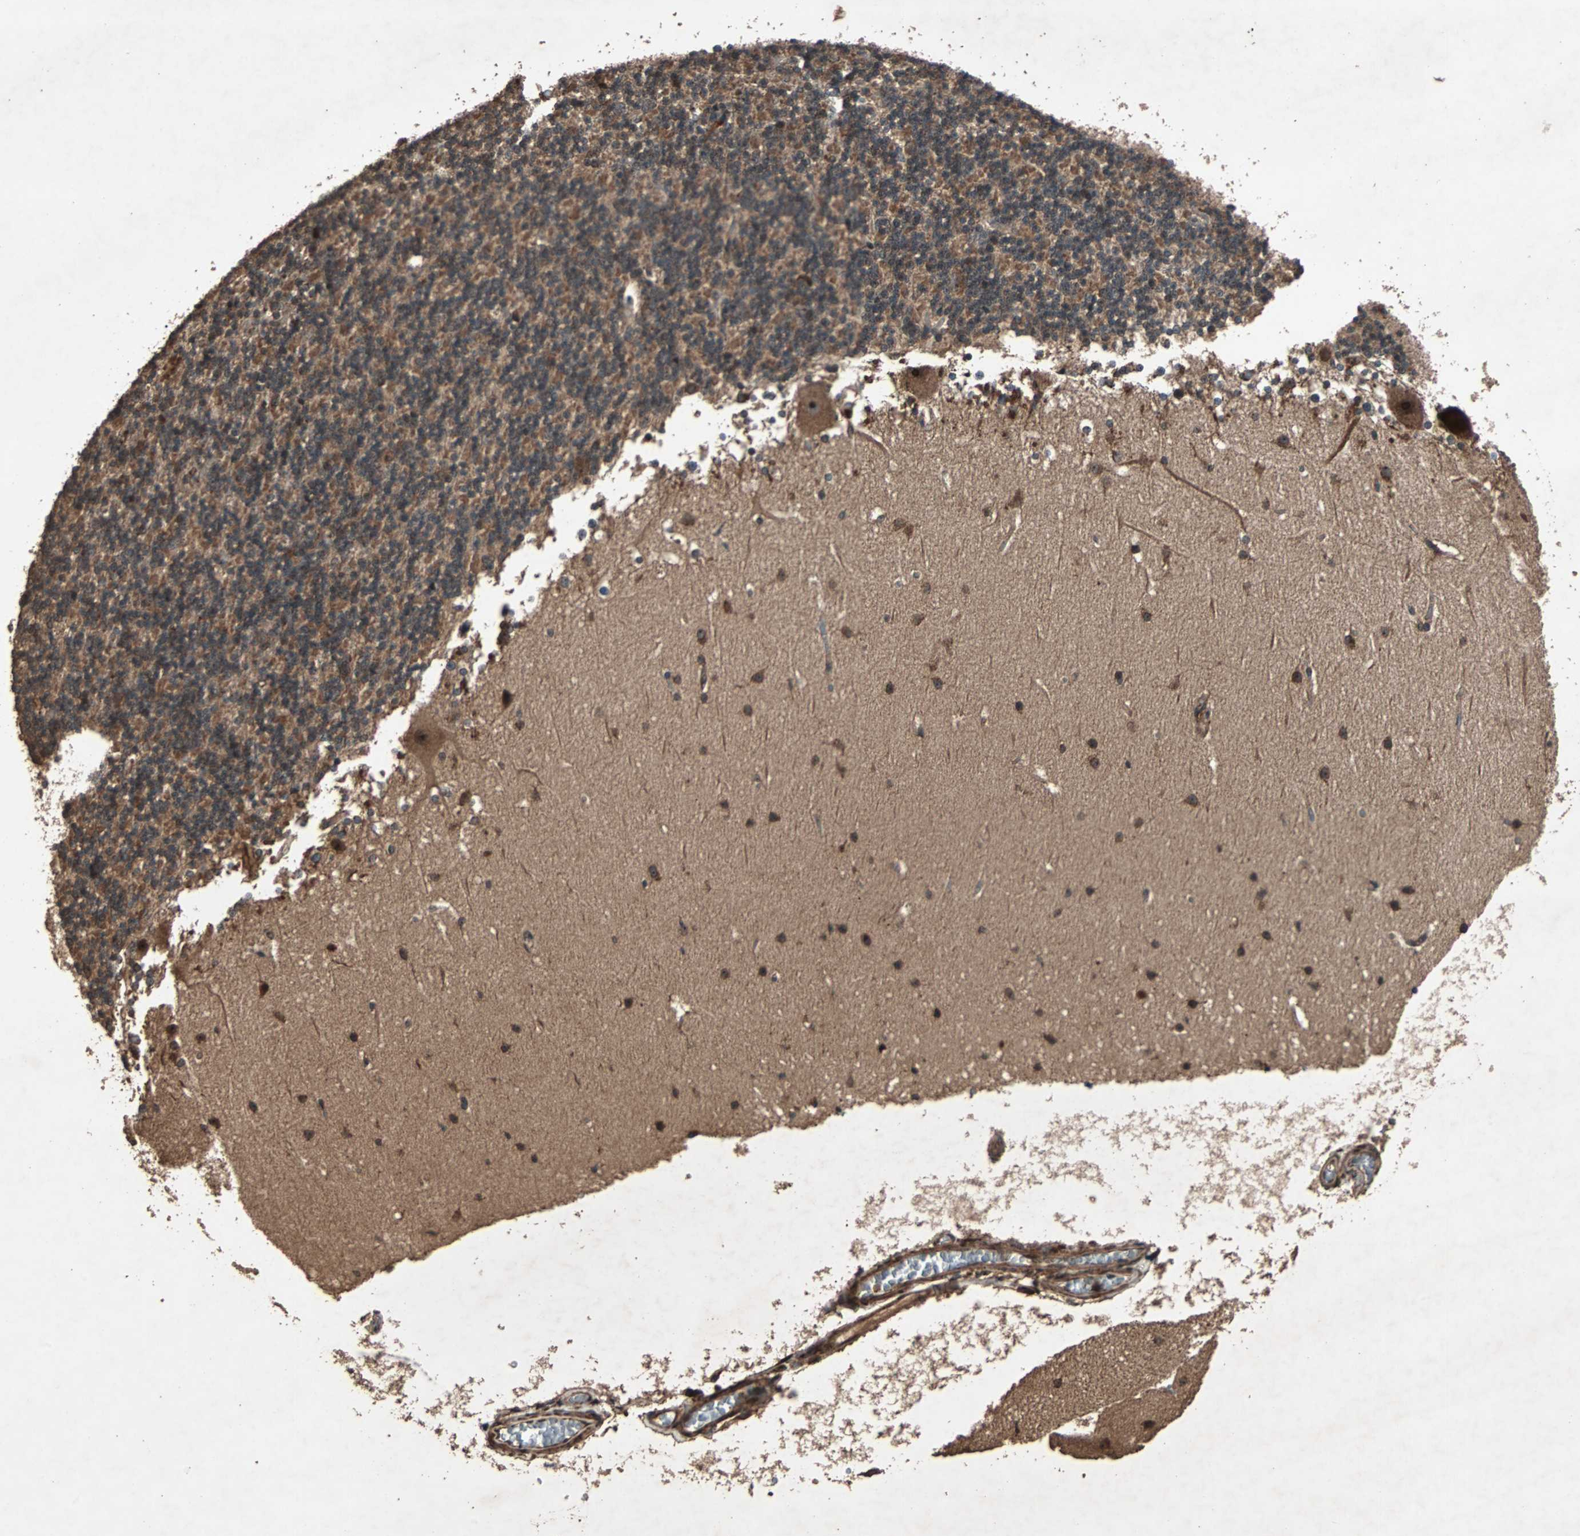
{"staining": {"intensity": "strong", "quantity": "25%-75%", "location": "cytoplasmic/membranous"}, "tissue": "cerebellum", "cell_type": "Cells in granular layer", "image_type": "normal", "snomed": [{"axis": "morphology", "description": "Normal tissue, NOS"}, {"axis": "topography", "description": "Cerebellum"}], "caption": "Immunohistochemistry (IHC) photomicrograph of unremarkable cerebellum: cerebellum stained using IHC displays high levels of strong protein expression localized specifically in the cytoplasmic/membranous of cells in granular layer, appearing as a cytoplasmic/membranous brown color.", "gene": "LAMTOR5", "patient": {"sex": "female", "age": 19}}